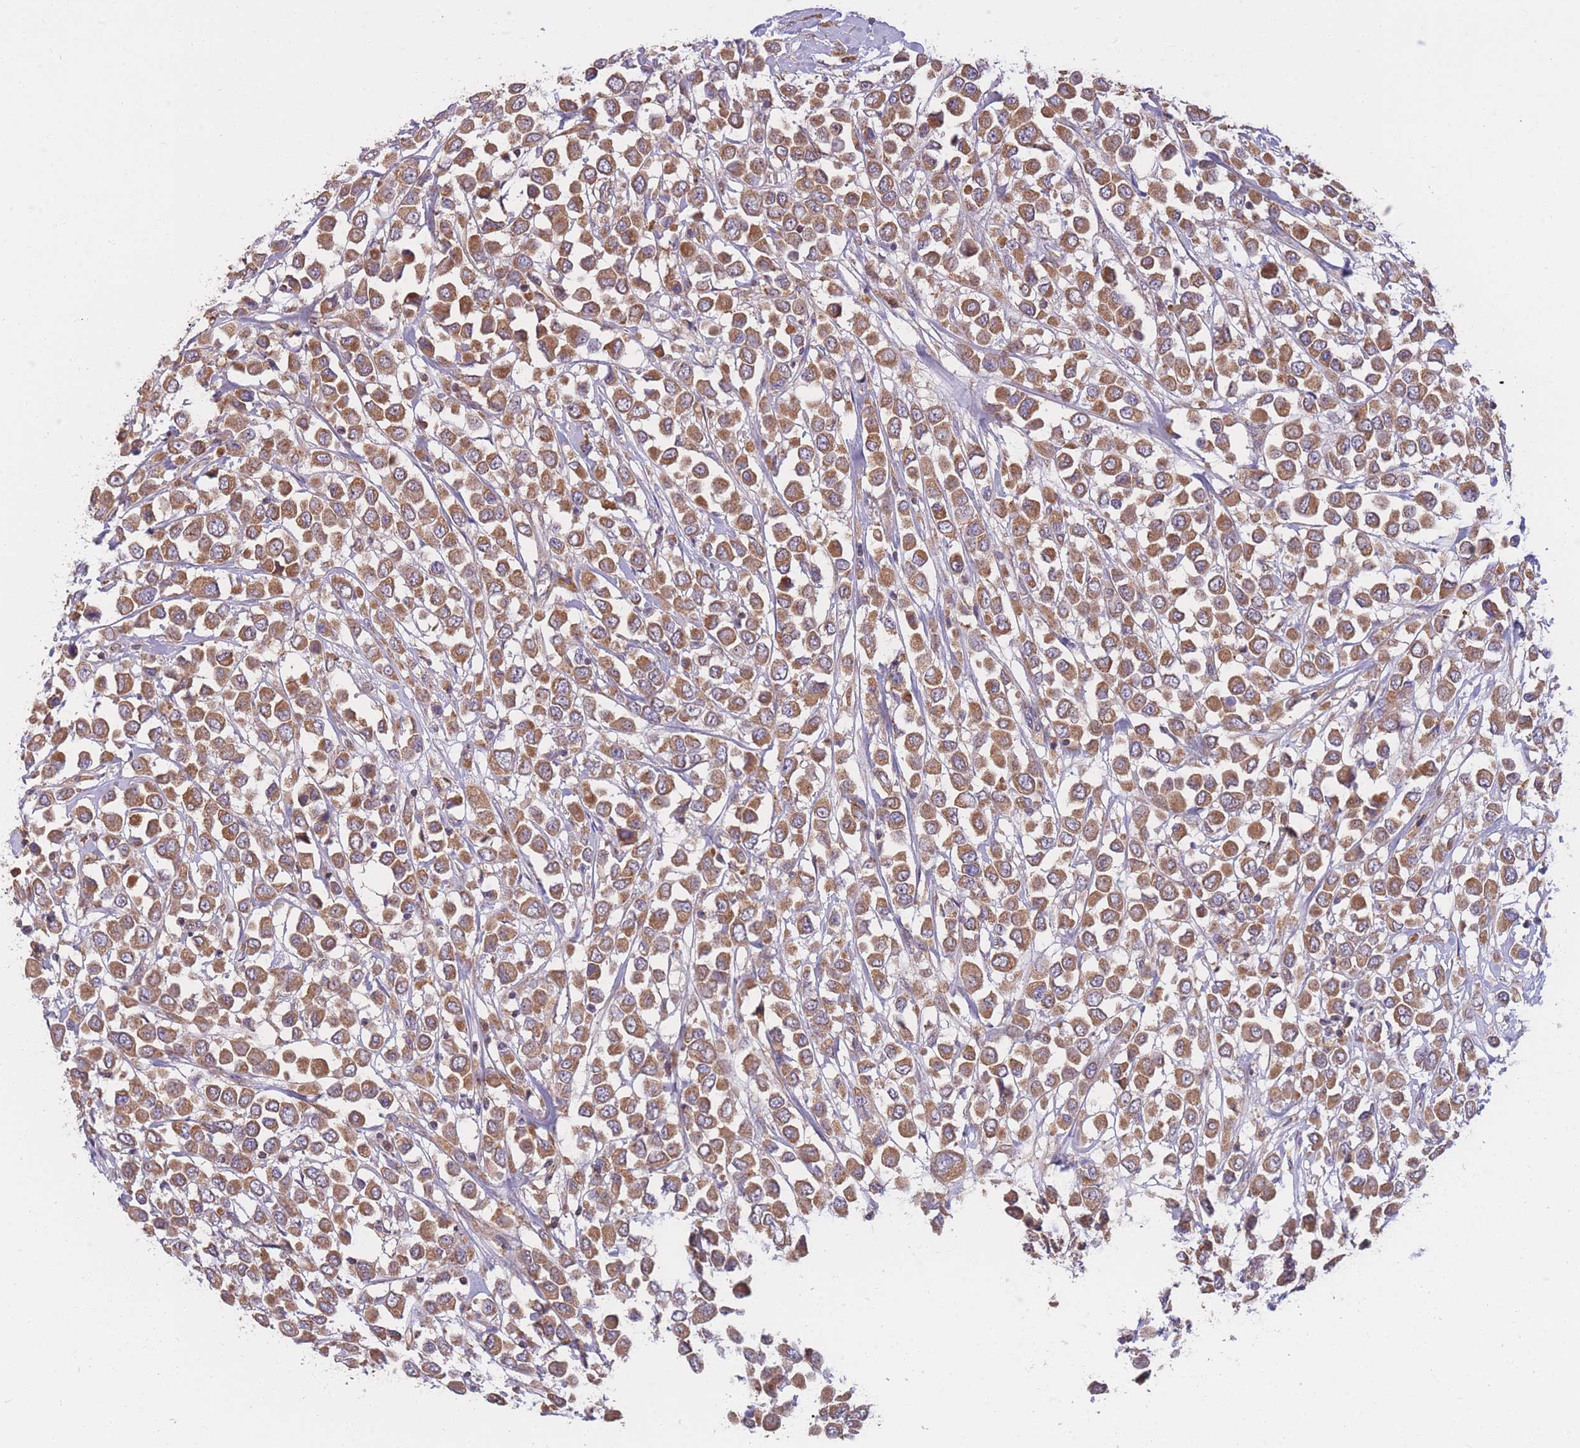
{"staining": {"intensity": "moderate", "quantity": ">75%", "location": "cytoplasmic/membranous"}, "tissue": "breast cancer", "cell_type": "Tumor cells", "image_type": "cancer", "snomed": [{"axis": "morphology", "description": "Duct carcinoma"}, {"axis": "topography", "description": "Breast"}], "caption": "Brown immunohistochemical staining in human breast cancer (intraductal carcinoma) demonstrates moderate cytoplasmic/membranous staining in approximately >75% of tumor cells.", "gene": "PTPMT1", "patient": {"sex": "female", "age": 61}}